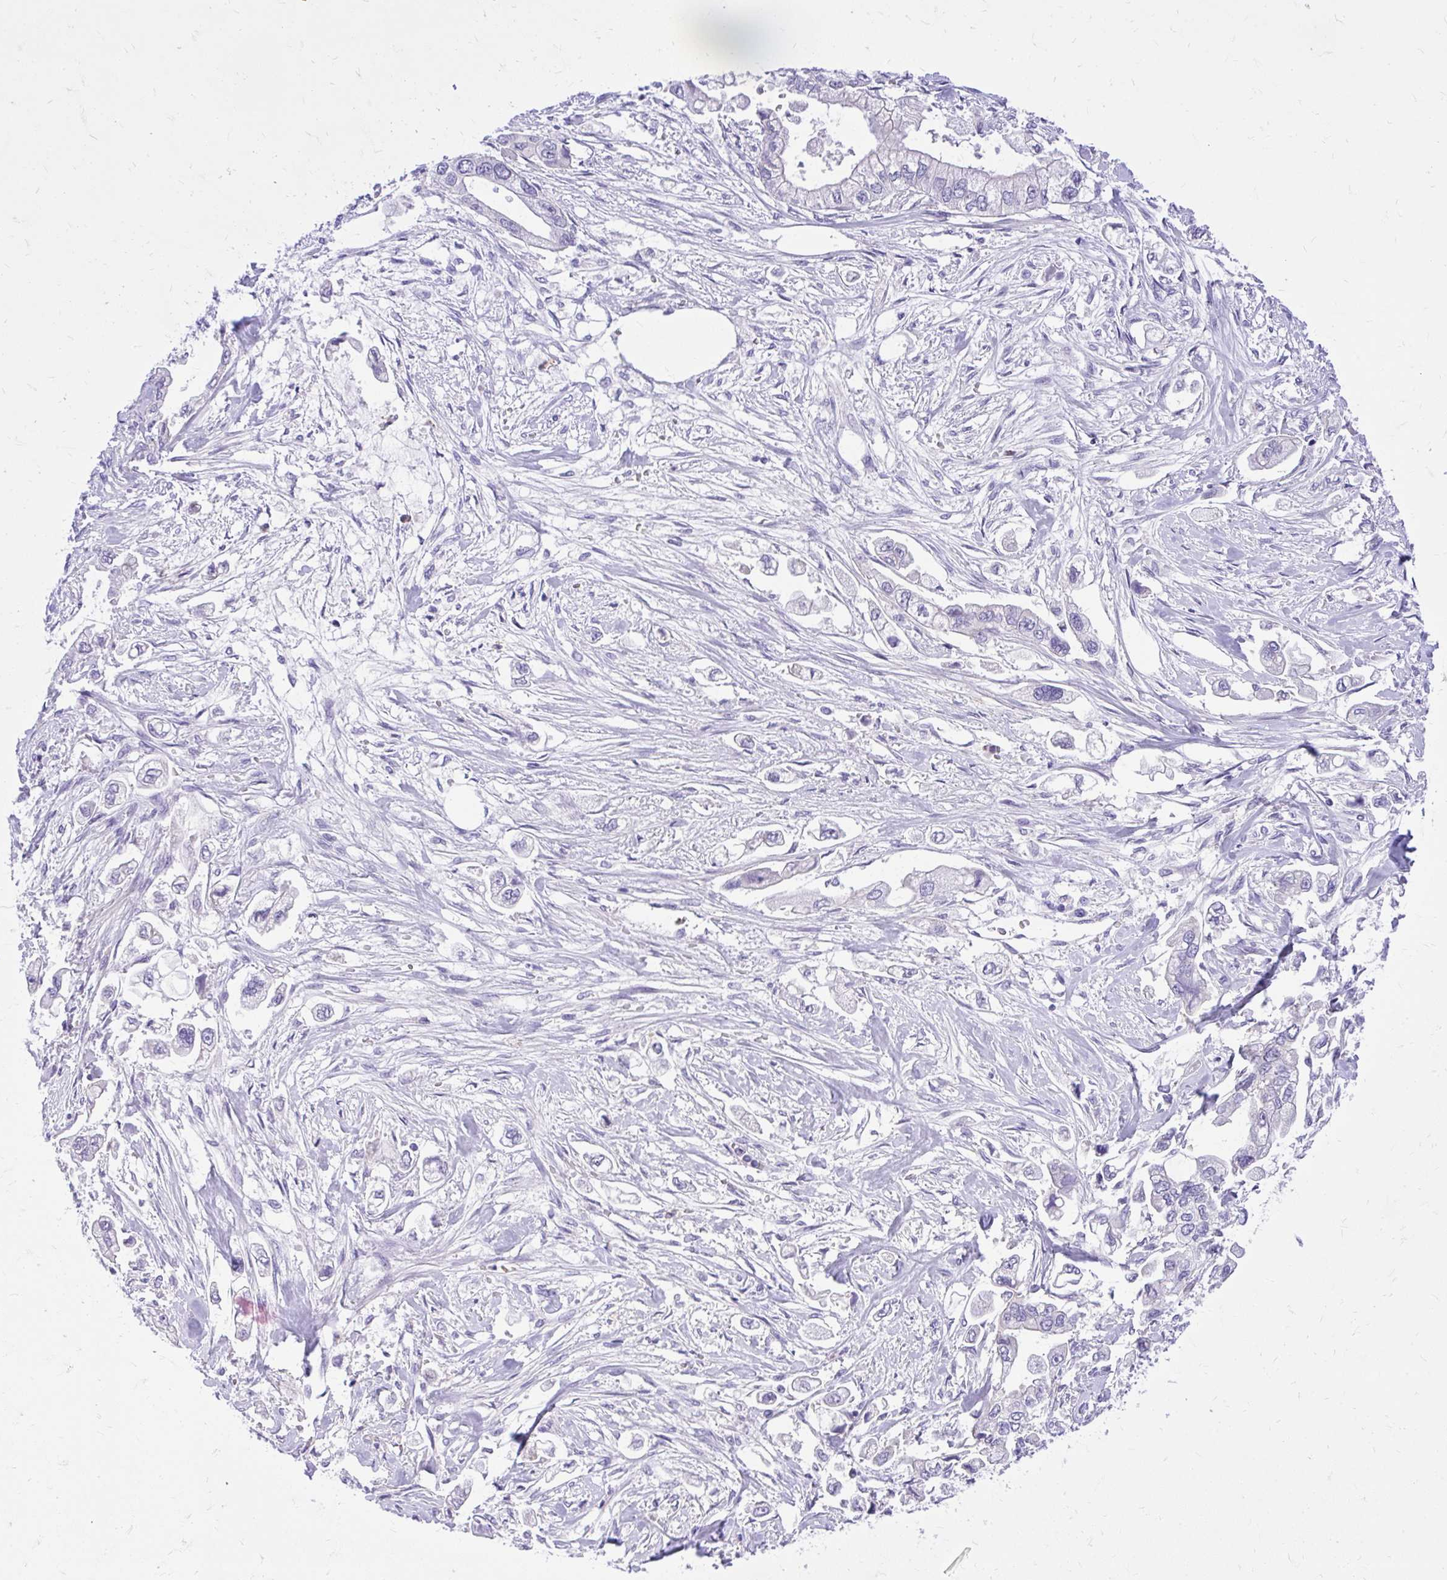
{"staining": {"intensity": "negative", "quantity": "none", "location": "none"}, "tissue": "stomach cancer", "cell_type": "Tumor cells", "image_type": "cancer", "snomed": [{"axis": "morphology", "description": "Adenocarcinoma, NOS"}, {"axis": "topography", "description": "Stomach"}], "caption": "Immunohistochemistry image of neoplastic tissue: stomach adenocarcinoma stained with DAB reveals no significant protein staining in tumor cells. Nuclei are stained in blue.", "gene": "ADAMTSL1", "patient": {"sex": "male", "age": 62}}